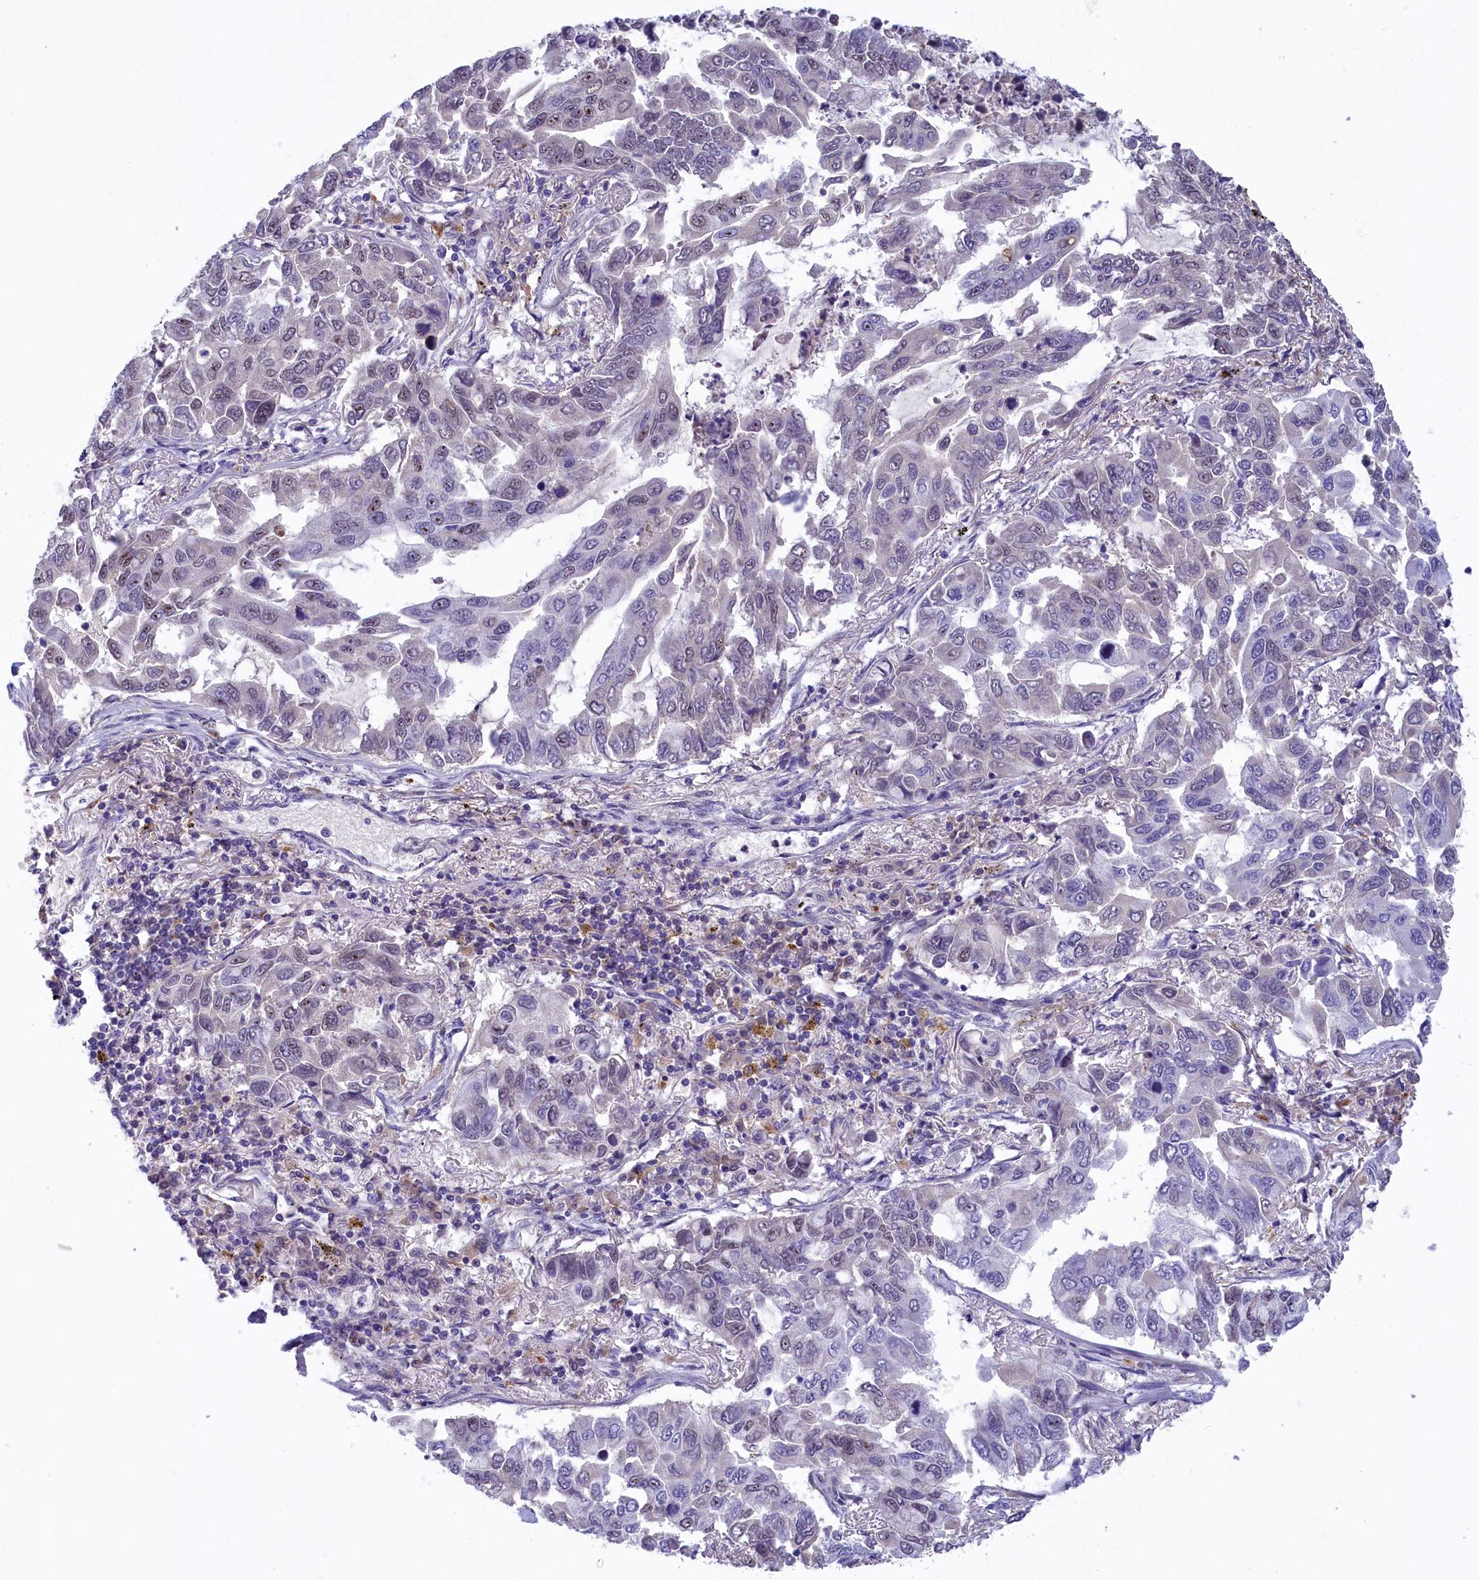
{"staining": {"intensity": "negative", "quantity": "none", "location": "none"}, "tissue": "lung cancer", "cell_type": "Tumor cells", "image_type": "cancer", "snomed": [{"axis": "morphology", "description": "Adenocarcinoma, NOS"}, {"axis": "topography", "description": "Lung"}], "caption": "Human lung cancer stained for a protein using IHC exhibits no staining in tumor cells.", "gene": "STYX", "patient": {"sex": "male", "age": 64}}